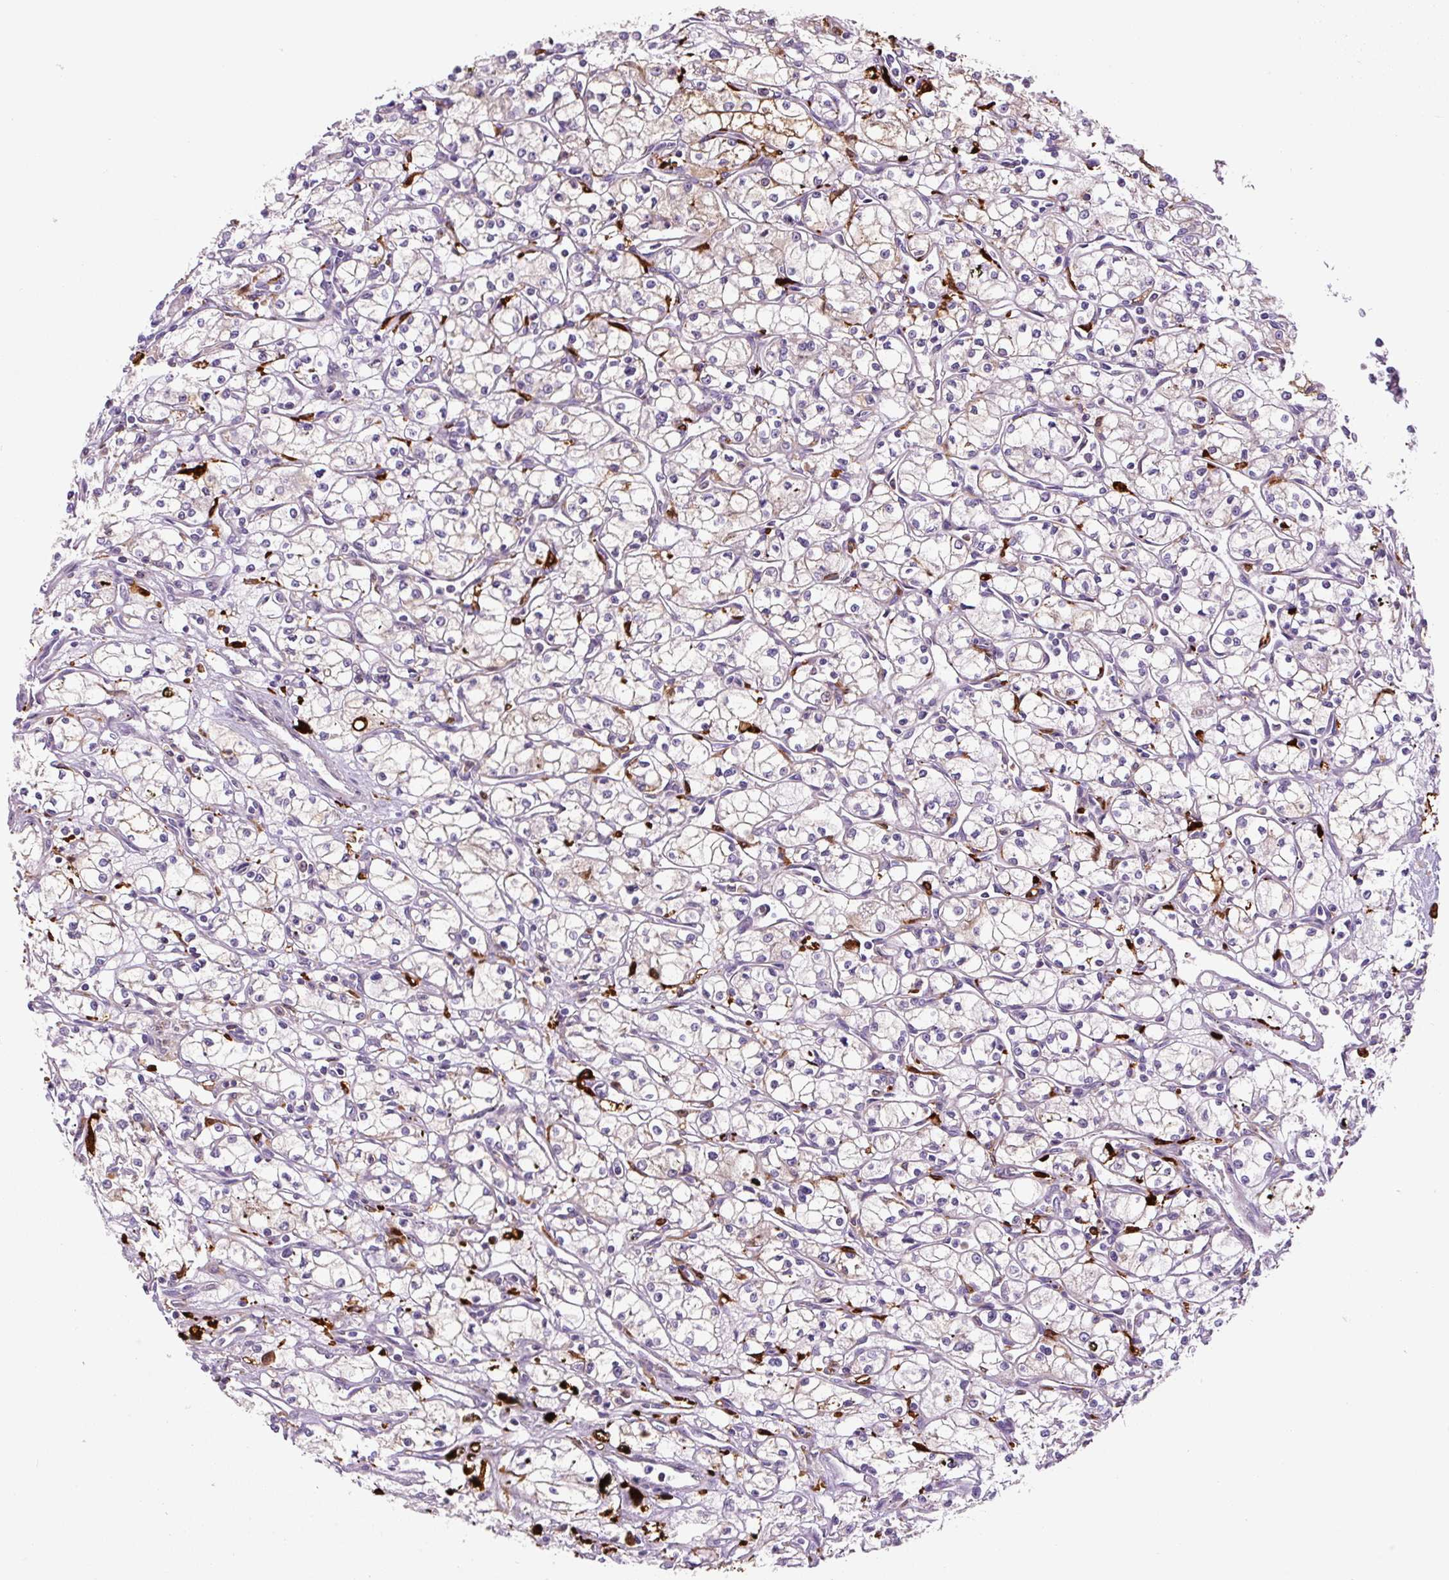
{"staining": {"intensity": "weak", "quantity": "<25%", "location": "cytoplasmic/membranous"}, "tissue": "renal cancer", "cell_type": "Tumor cells", "image_type": "cancer", "snomed": [{"axis": "morphology", "description": "Adenocarcinoma, NOS"}, {"axis": "topography", "description": "Kidney"}], "caption": "Tumor cells are negative for protein expression in human renal cancer.", "gene": "FUT10", "patient": {"sex": "male", "age": 59}}